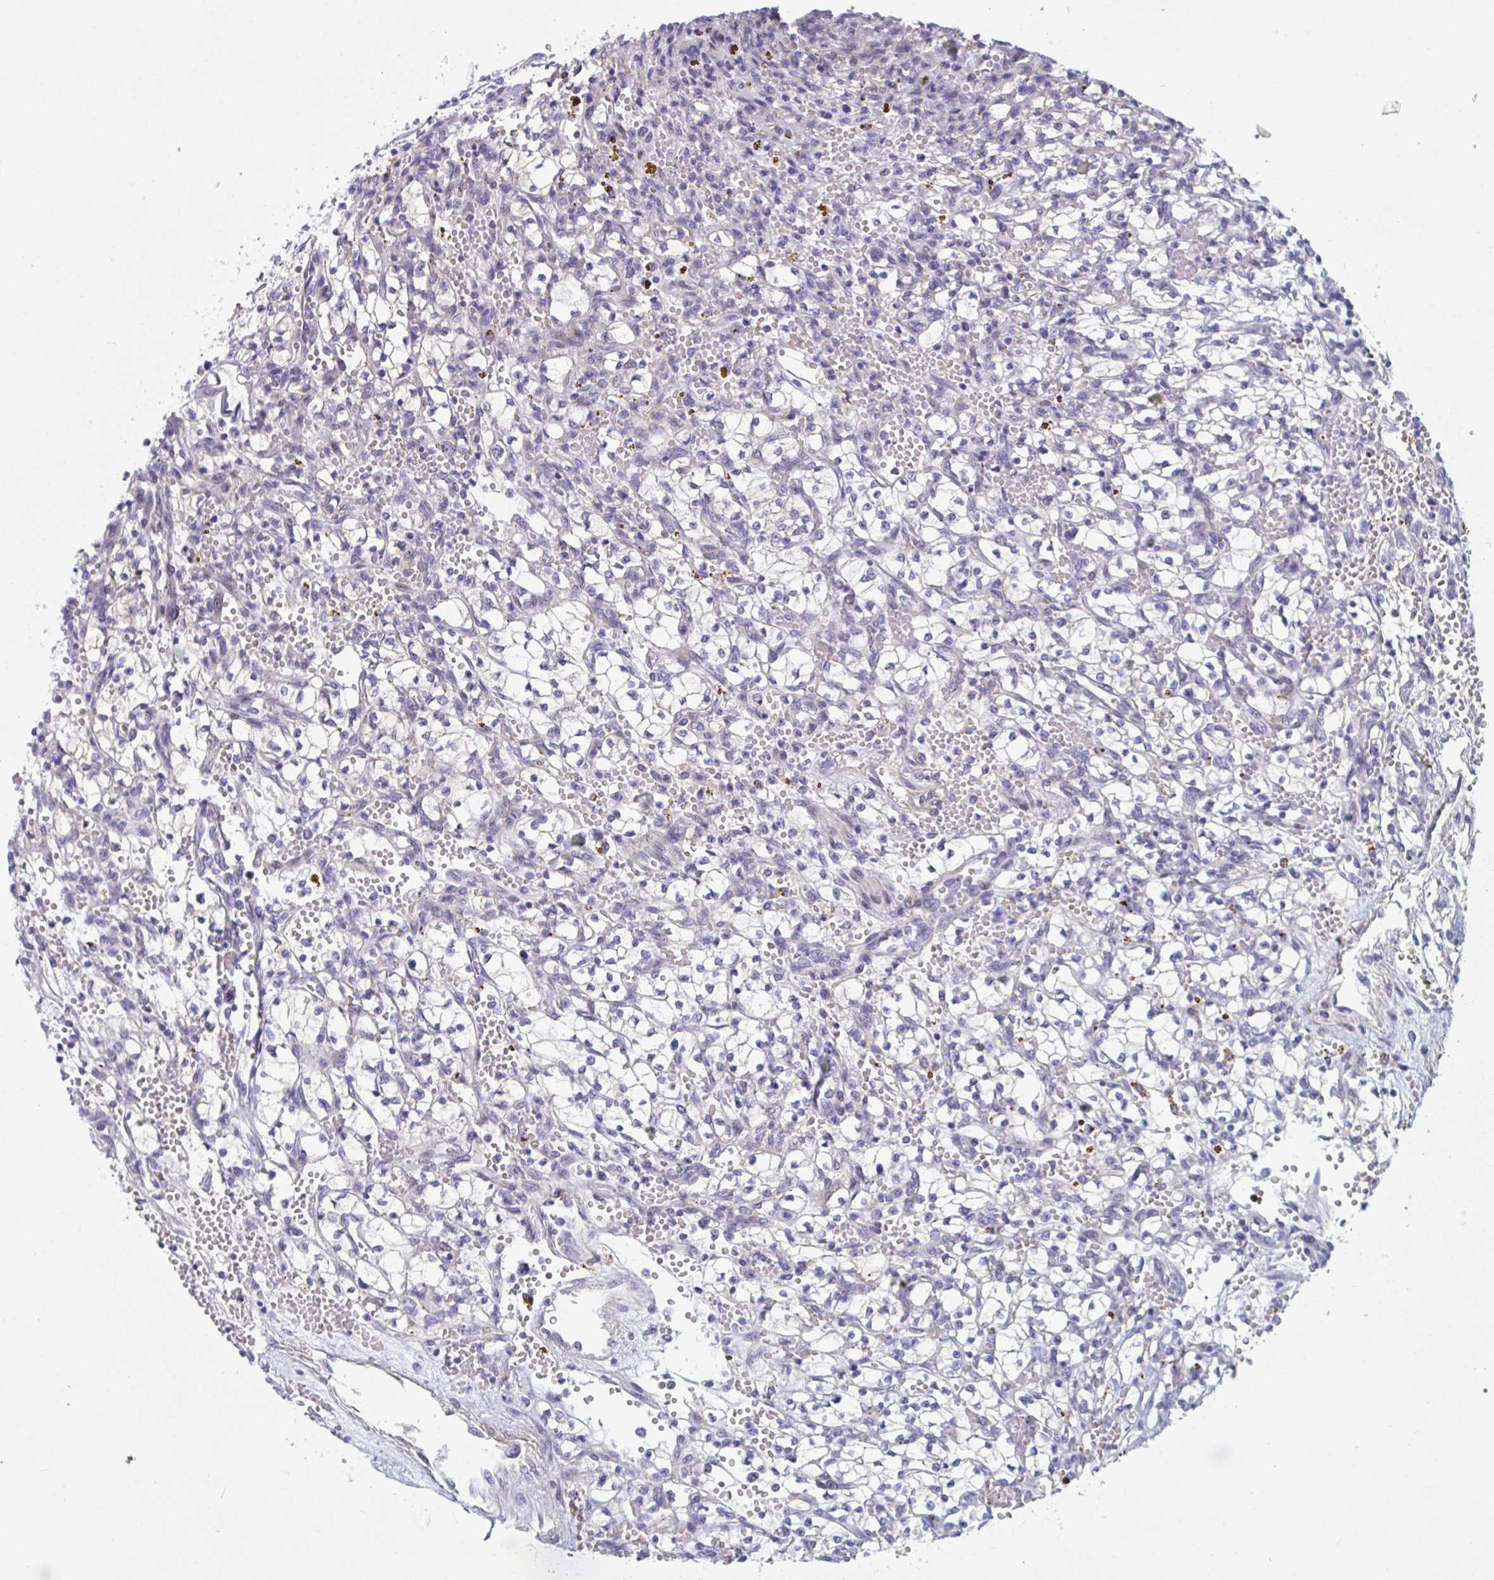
{"staining": {"intensity": "negative", "quantity": "none", "location": "none"}, "tissue": "renal cancer", "cell_type": "Tumor cells", "image_type": "cancer", "snomed": [{"axis": "morphology", "description": "Adenocarcinoma, NOS"}, {"axis": "topography", "description": "Kidney"}], "caption": "A high-resolution photomicrograph shows IHC staining of renal cancer (adenocarcinoma), which reveals no significant expression in tumor cells.", "gene": "CENPT", "patient": {"sex": "female", "age": 64}}